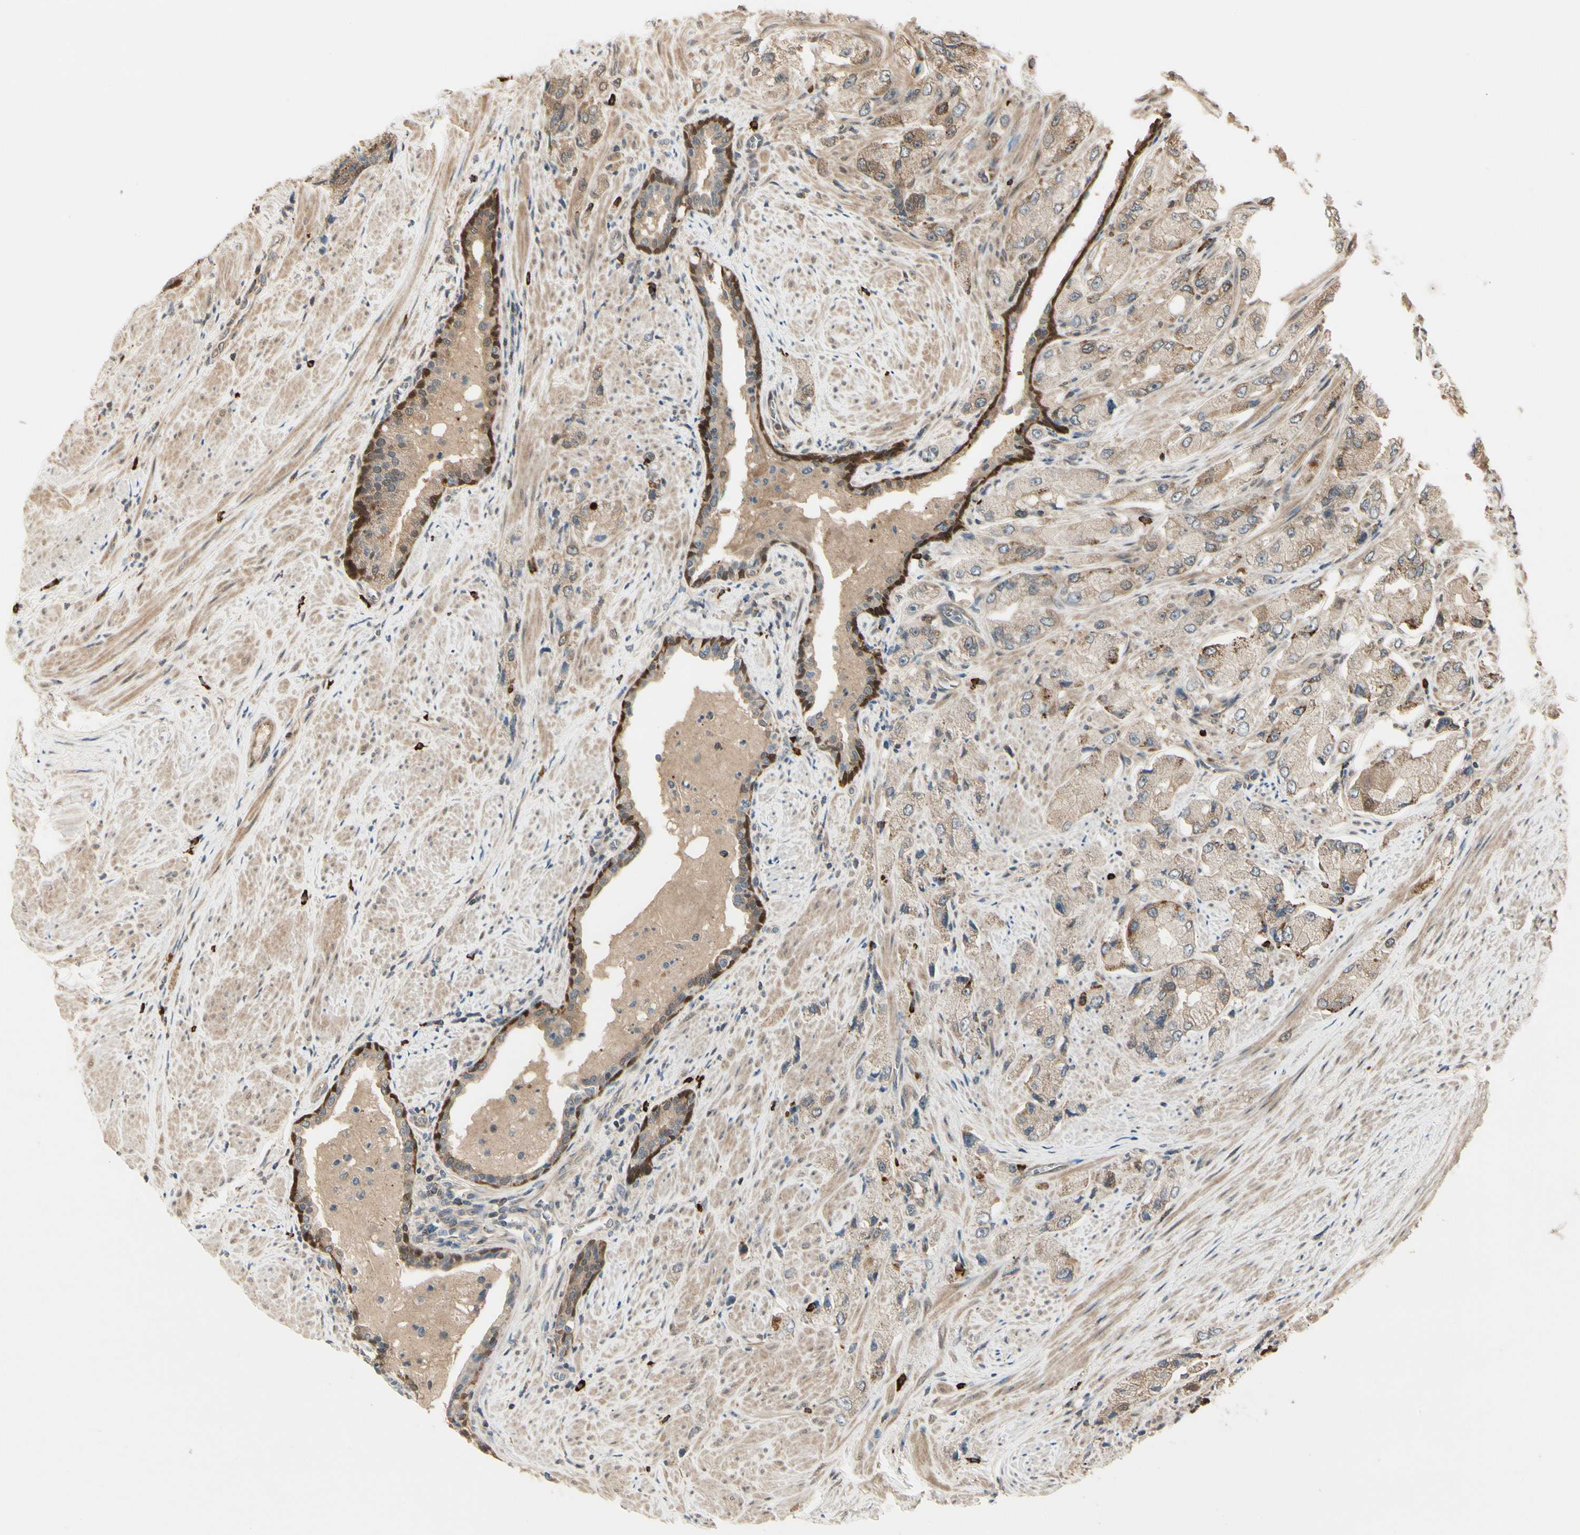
{"staining": {"intensity": "weak", "quantity": ">75%", "location": "cytoplasmic/membranous"}, "tissue": "prostate cancer", "cell_type": "Tumor cells", "image_type": "cancer", "snomed": [{"axis": "morphology", "description": "Adenocarcinoma, High grade"}, {"axis": "topography", "description": "Prostate"}], "caption": "Immunohistochemistry (DAB (3,3'-diaminobenzidine)) staining of human high-grade adenocarcinoma (prostate) displays weak cytoplasmic/membranous protein expression in about >75% of tumor cells. (IHC, brightfield microscopy, high magnification).", "gene": "EVC", "patient": {"sex": "male", "age": 58}}